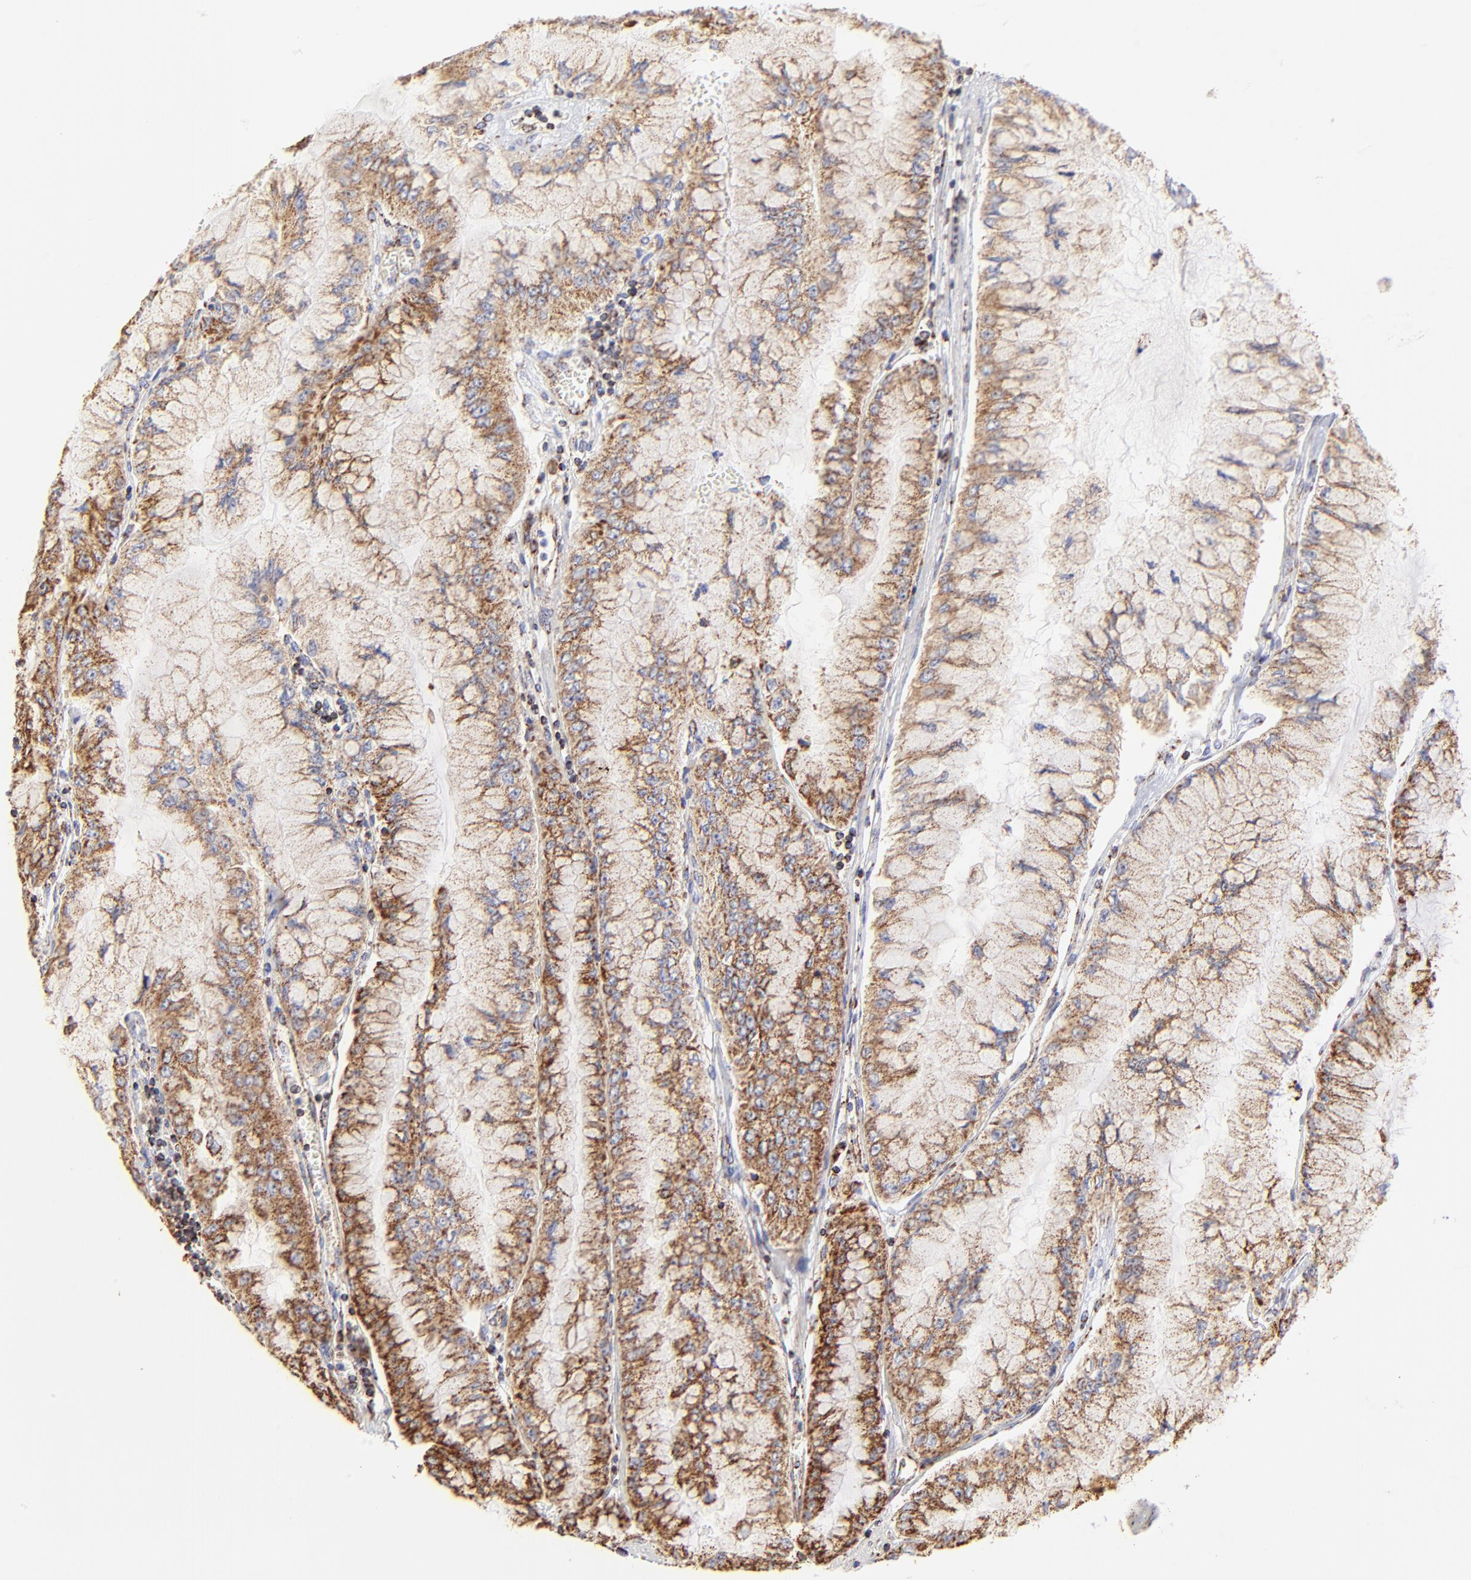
{"staining": {"intensity": "strong", "quantity": ">75%", "location": "cytoplasmic/membranous"}, "tissue": "liver cancer", "cell_type": "Tumor cells", "image_type": "cancer", "snomed": [{"axis": "morphology", "description": "Cholangiocarcinoma"}, {"axis": "topography", "description": "Liver"}], "caption": "A high amount of strong cytoplasmic/membranous staining is present in about >75% of tumor cells in liver cancer (cholangiocarcinoma) tissue.", "gene": "ECH1", "patient": {"sex": "female", "age": 79}}